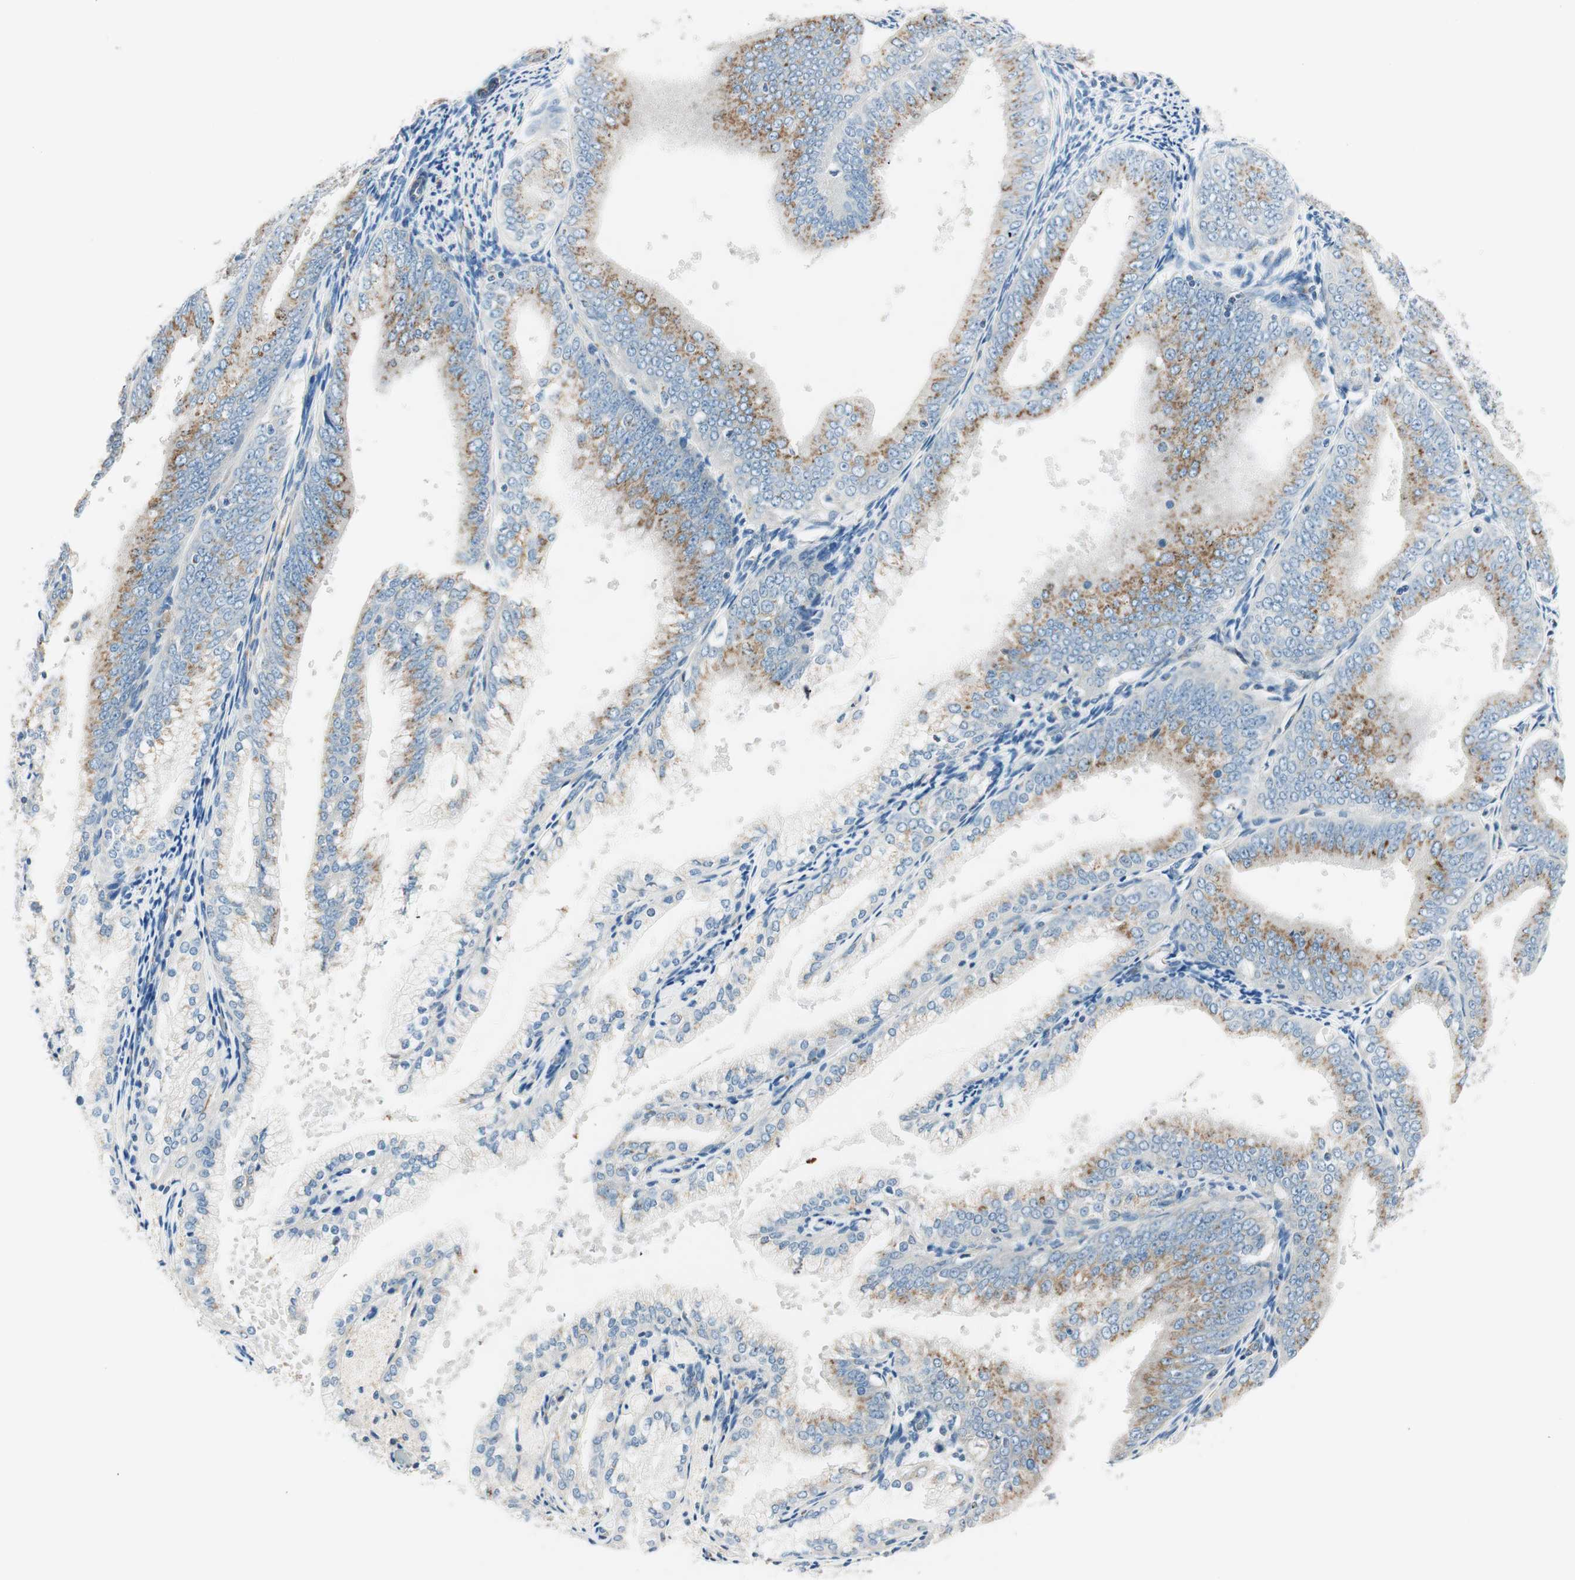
{"staining": {"intensity": "moderate", "quantity": ">75%", "location": "cytoplasmic/membranous"}, "tissue": "endometrial cancer", "cell_type": "Tumor cells", "image_type": "cancer", "snomed": [{"axis": "morphology", "description": "Adenocarcinoma, NOS"}, {"axis": "topography", "description": "Endometrium"}], "caption": "Endometrial cancer stained with a protein marker exhibits moderate staining in tumor cells.", "gene": "TMF1", "patient": {"sex": "female", "age": 63}}